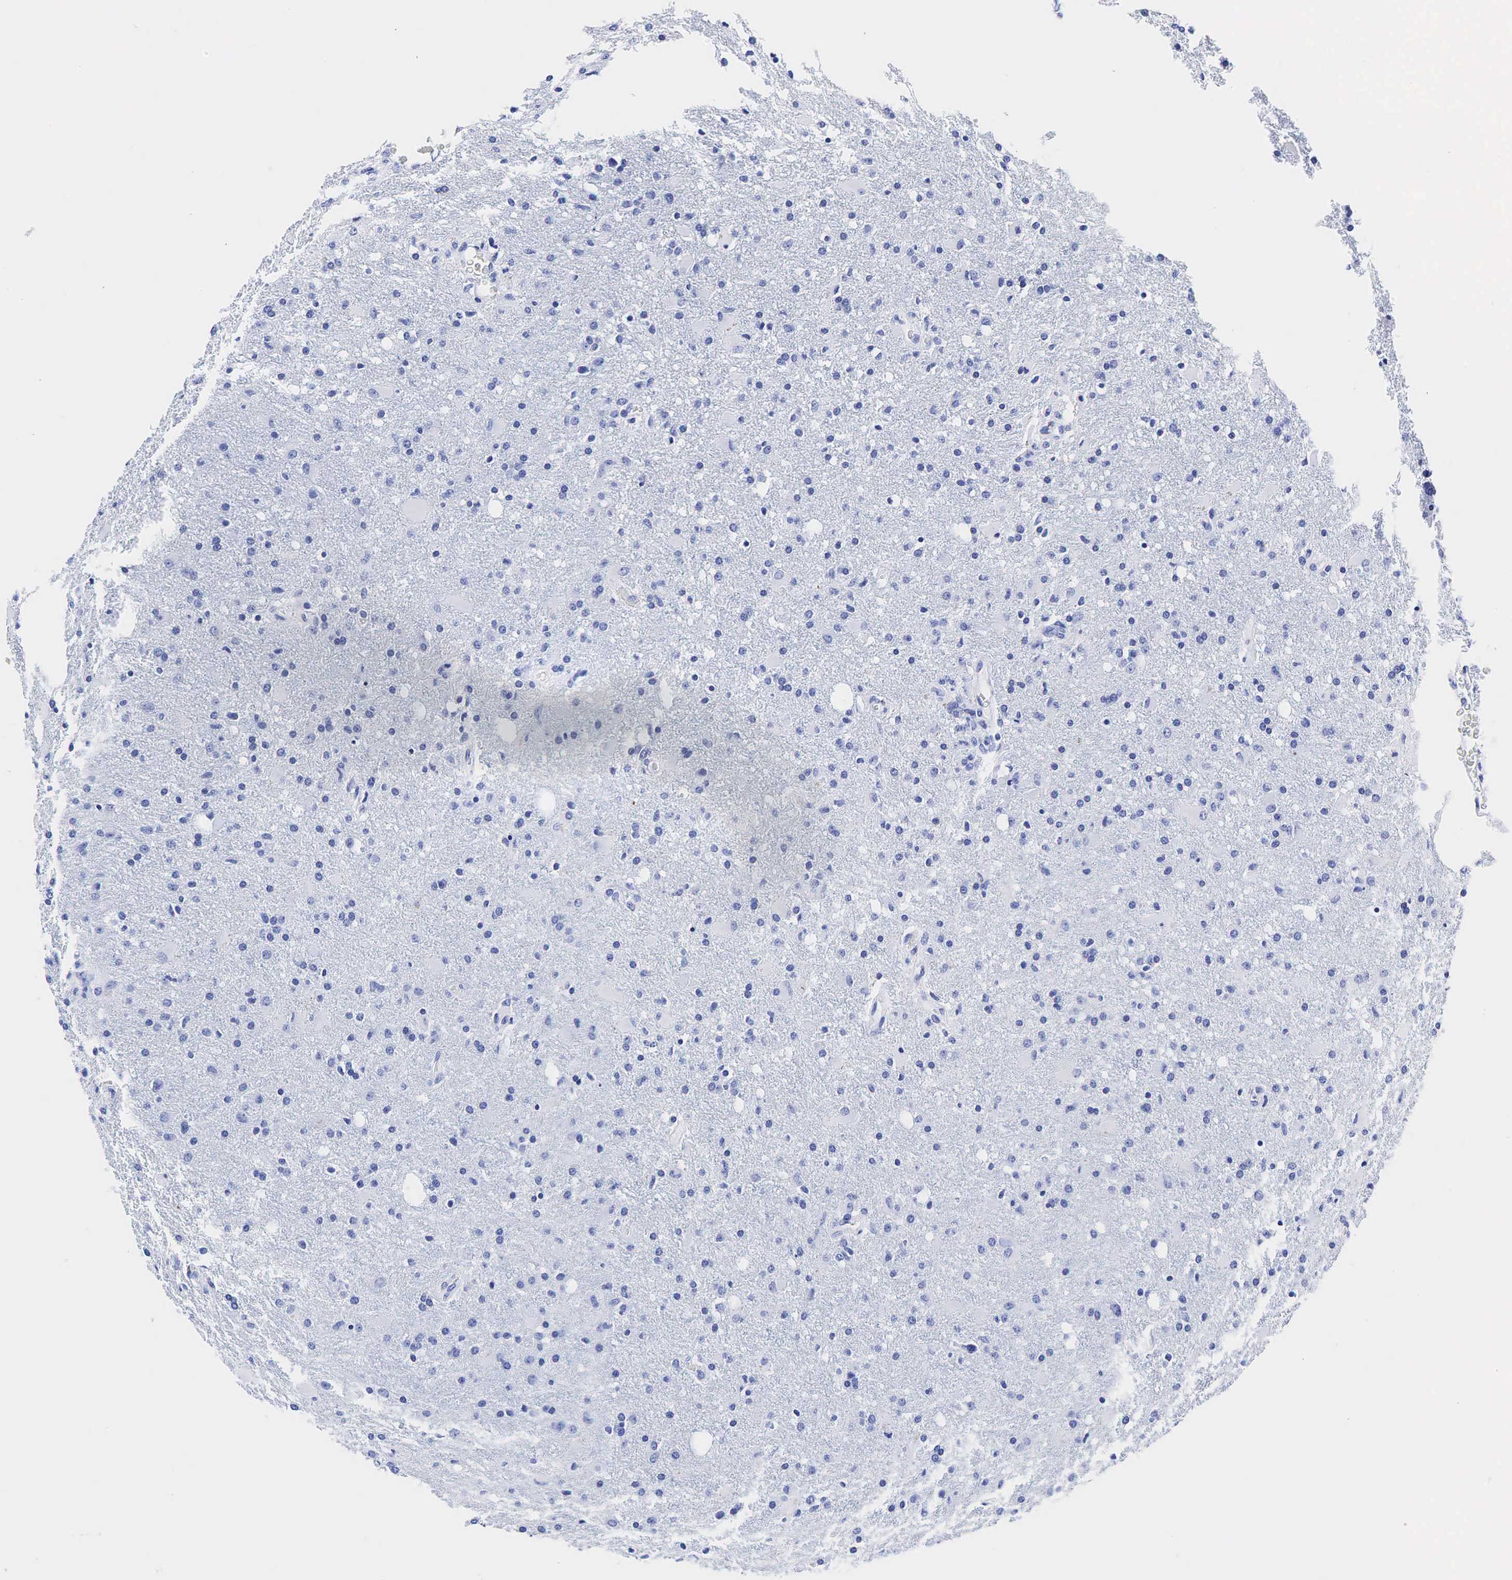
{"staining": {"intensity": "negative", "quantity": "none", "location": "none"}, "tissue": "glioma", "cell_type": "Tumor cells", "image_type": "cancer", "snomed": [{"axis": "morphology", "description": "Glioma, malignant, High grade"}, {"axis": "topography", "description": "Brain"}], "caption": "Tumor cells are negative for protein expression in human glioma.", "gene": "TG", "patient": {"sex": "male", "age": 68}}